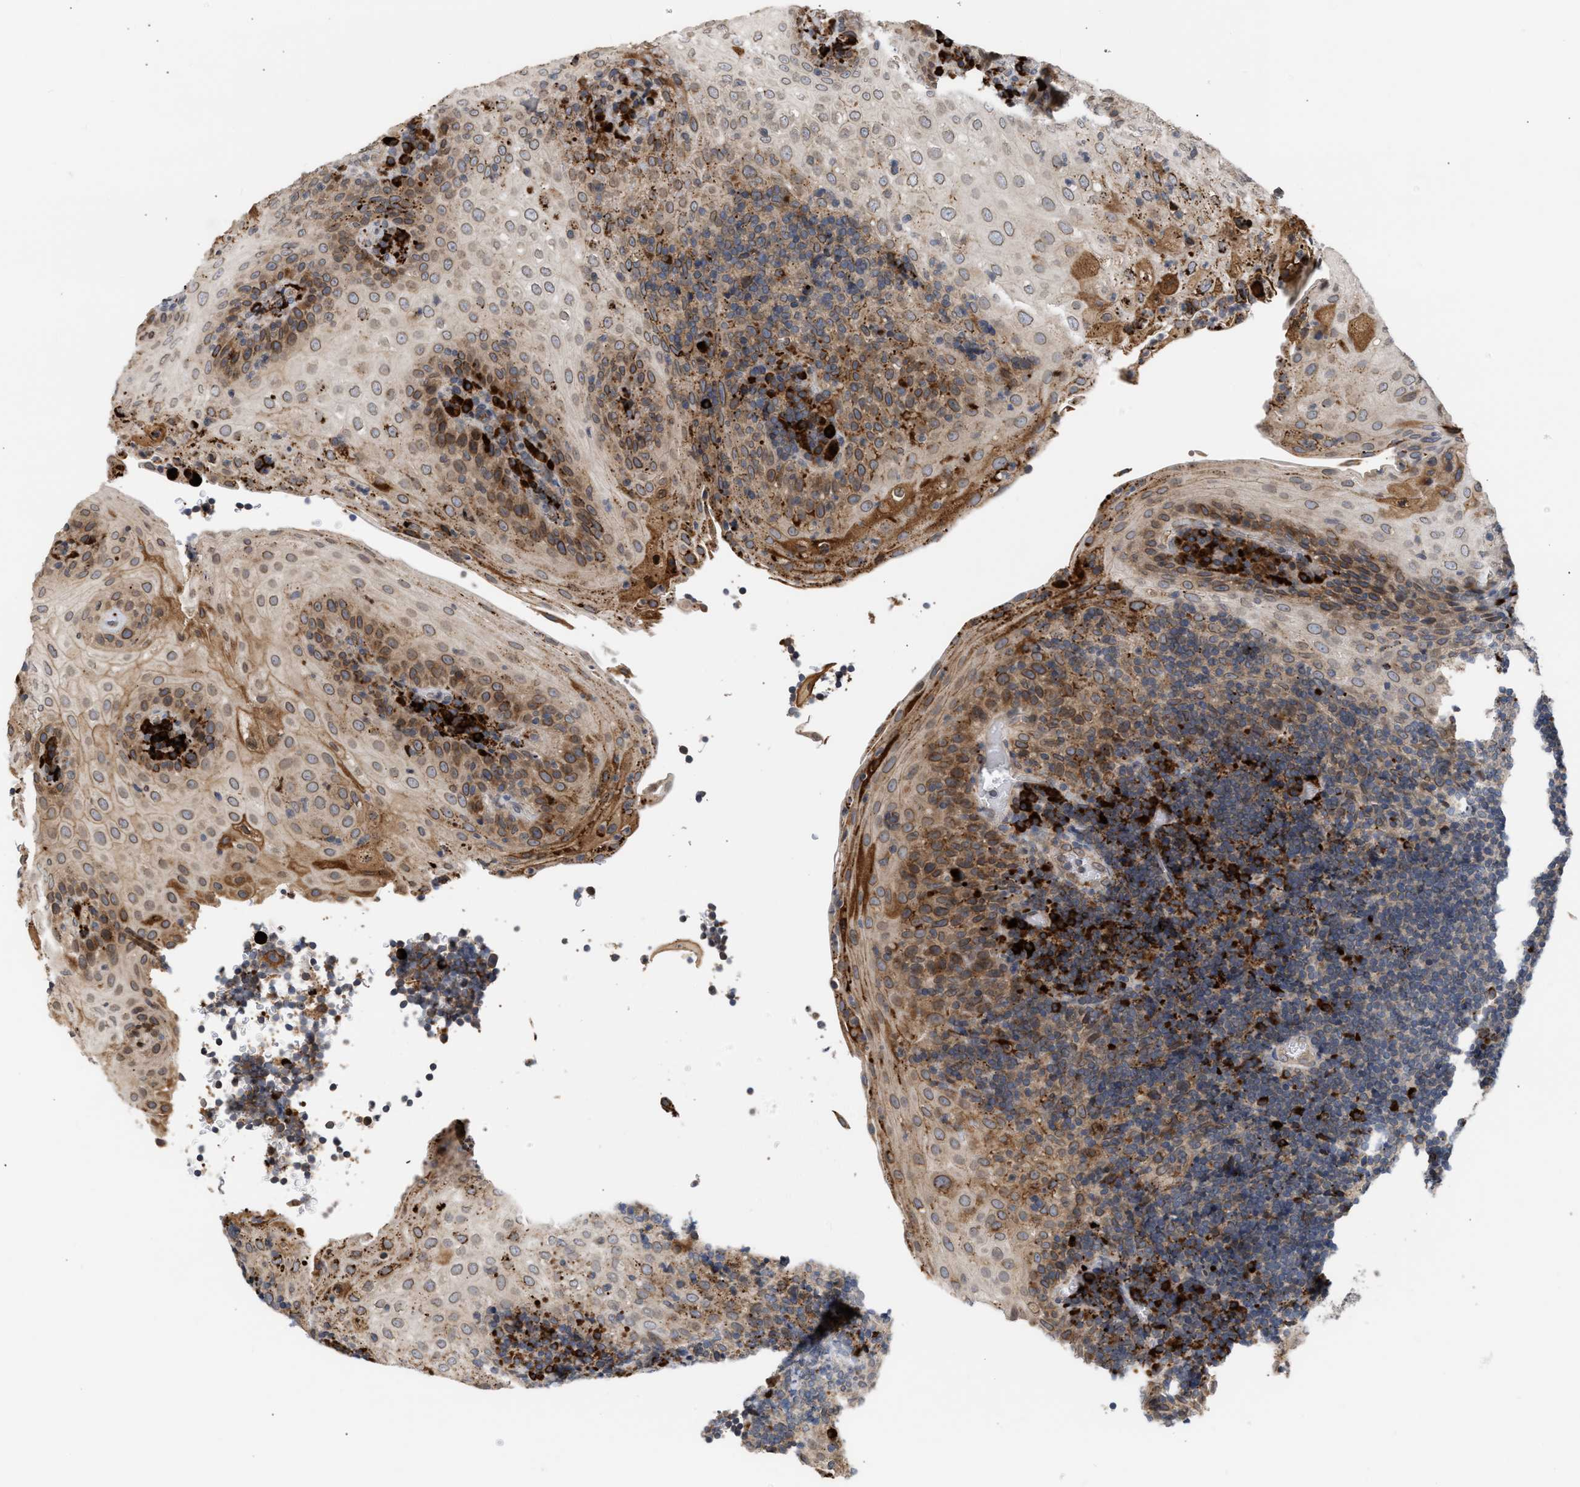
{"staining": {"intensity": "weak", "quantity": "25%-75%", "location": "cytoplasmic/membranous,nuclear"}, "tissue": "tonsil", "cell_type": "Germinal center cells", "image_type": "normal", "snomed": [{"axis": "morphology", "description": "Normal tissue, NOS"}, {"axis": "topography", "description": "Tonsil"}], "caption": "A high-resolution micrograph shows IHC staining of benign tonsil, which shows weak cytoplasmic/membranous,nuclear positivity in about 25%-75% of germinal center cells.", "gene": "NUP62", "patient": {"sex": "male", "age": 37}}